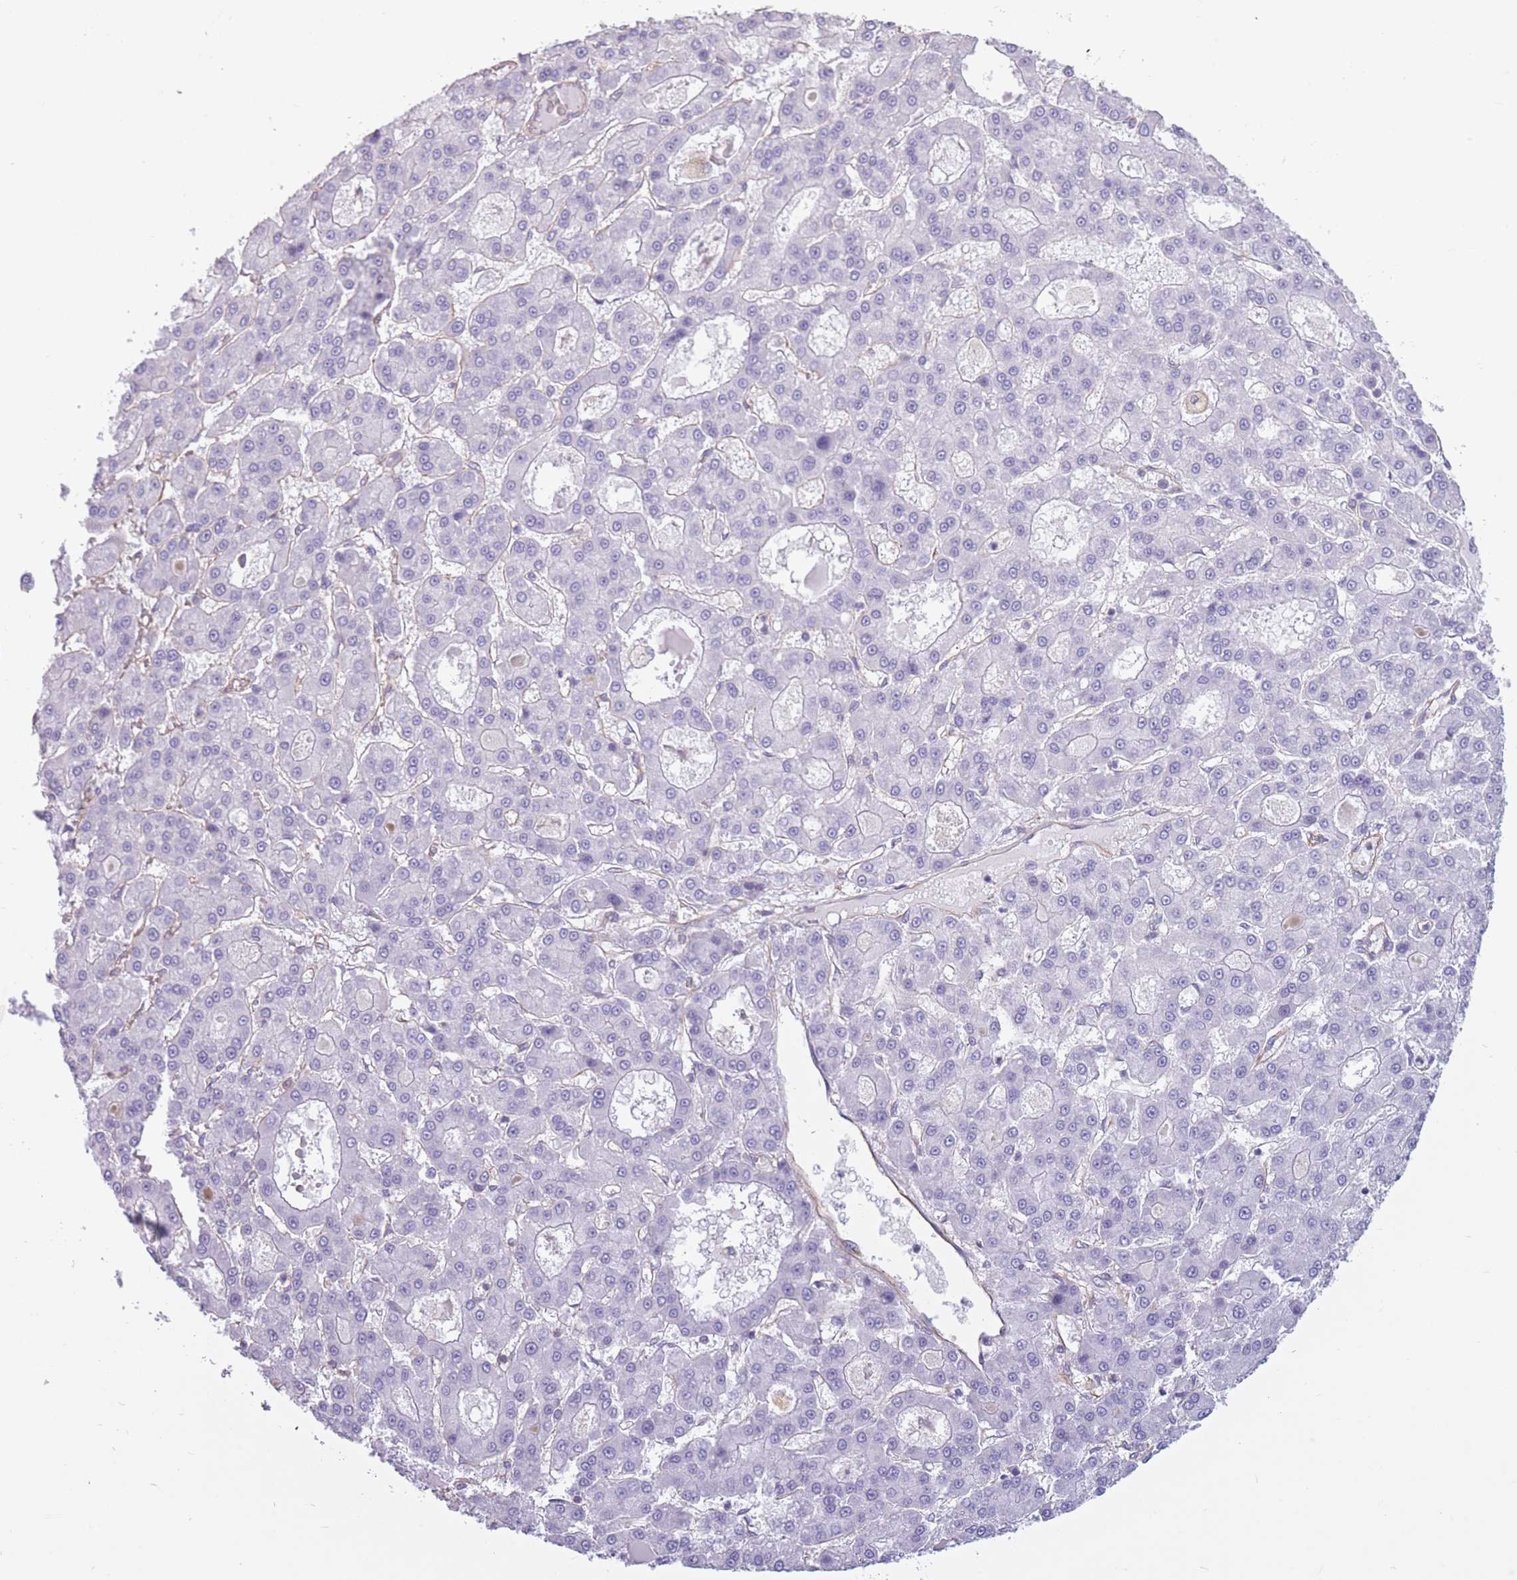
{"staining": {"intensity": "negative", "quantity": "none", "location": "none"}, "tissue": "liver cancer", "cell_type": "Tumor cells", "image_type": "cancer", "snomed": [{"axis": "morphology", "description": "Carcinoma, Hepatocellular, NOS"}, {"axis": "topography", "description": "Liver"}], "caption": "There is no significant positivity in tumor cells of hepatocellular carcinoma (liver). The staining was performed using DAB to visualize the protein expression in brown, while the nuclei were stained in blue with hematoxylin (Magnification: 20x).", "gene": "ADD1", "patient": {"sex": "male", "age": 70}}